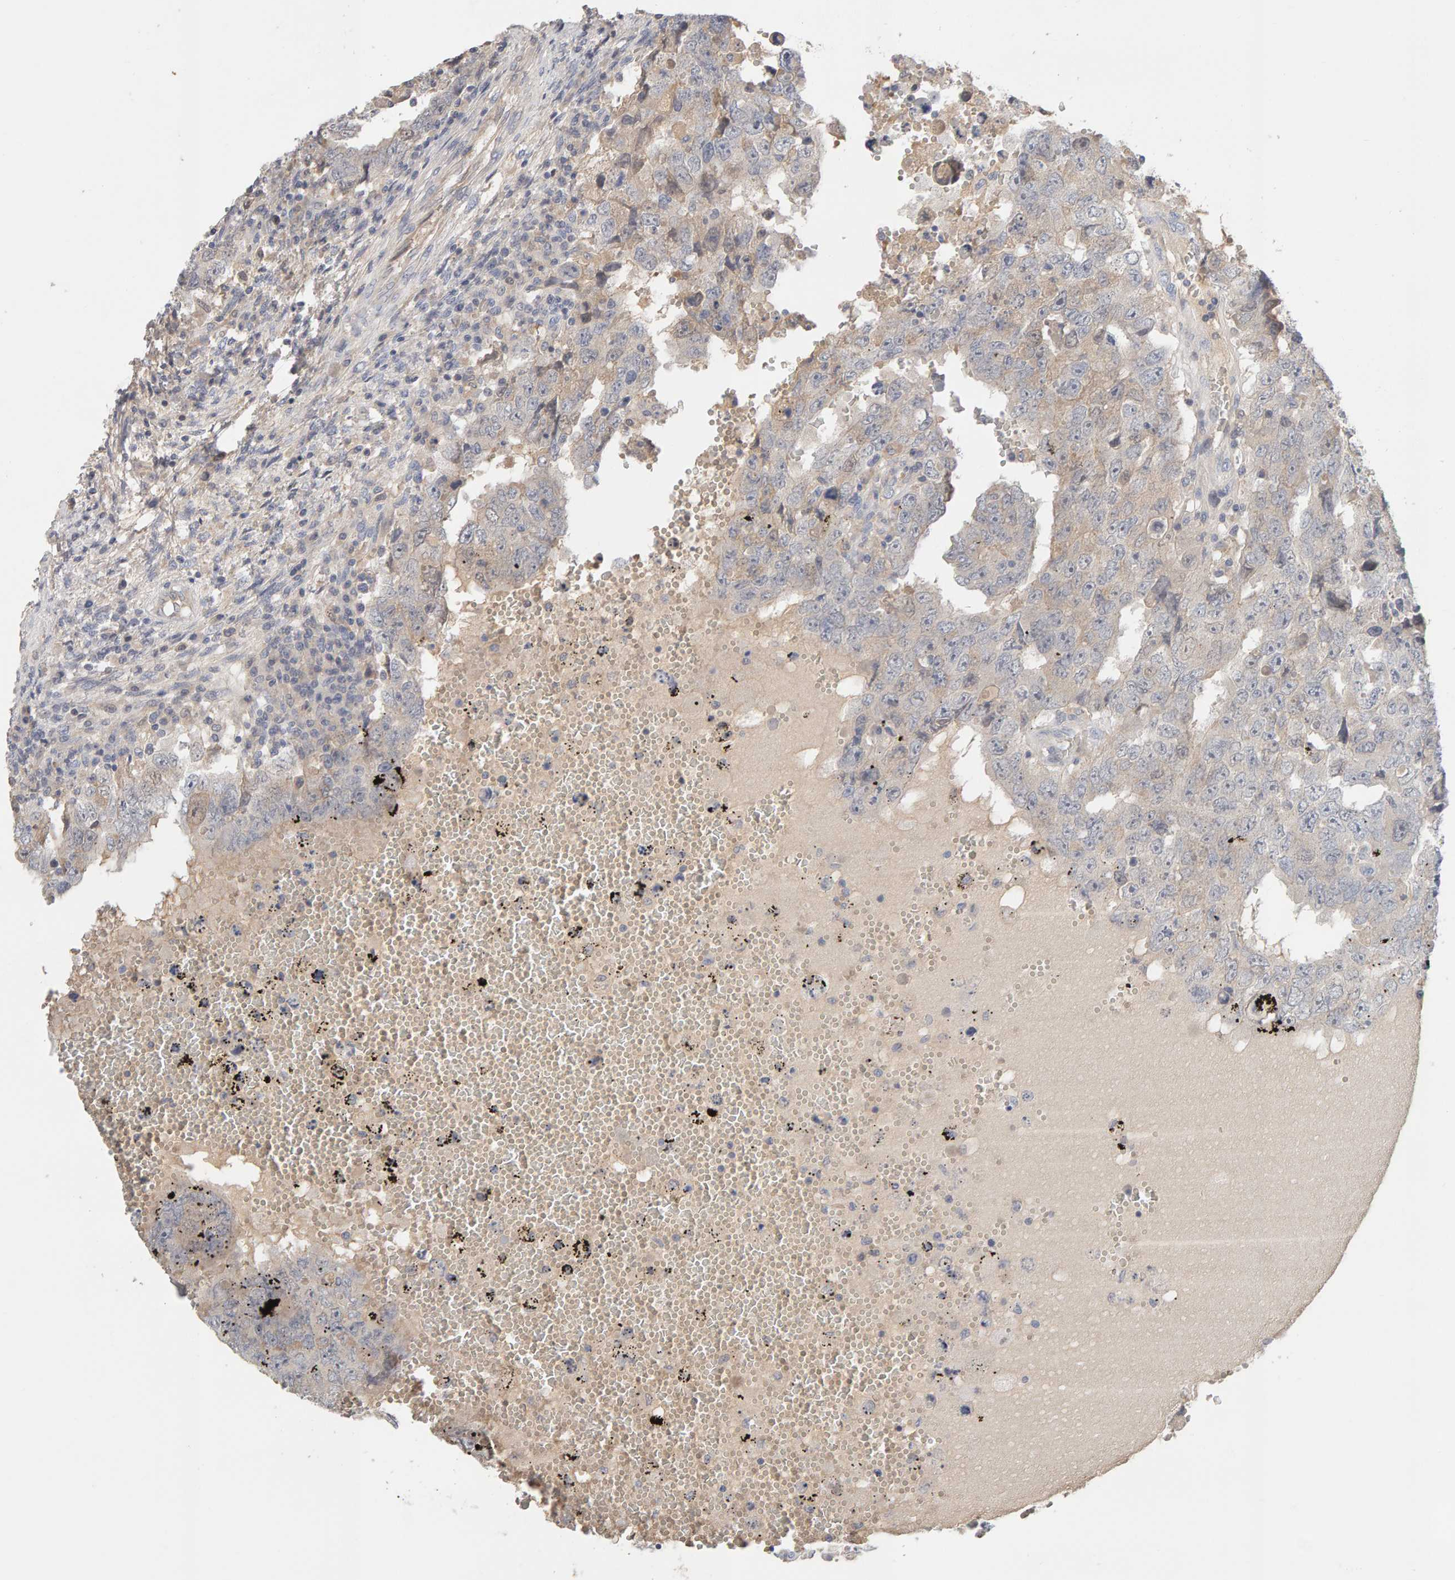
{"staining": {"intensity": "weak", "quantity": "<25%", "location": "cytoplasmic/membranous"}, "tissue": "testis cancer", "cell_type": "Tumor cells", "image_type": "cancer", "snomed": [{"axis": "morphology", "description": "Carcinoma, Embryonal, NOS"}, {"axis": "topography", "description": "Testis"}], "caption": "The micrograph demonstrates no staining of tumor cells in testis embryonal carcinoma. The staining was performed using DAB (3,3'-diaminobenzidine) to visualize the protein expression in brown, while the nuclei were stained in blue with hematoxylin (Magnification: 20x).", "gene": "GFUS", "patient": {"sex": "male", "age": 26}}